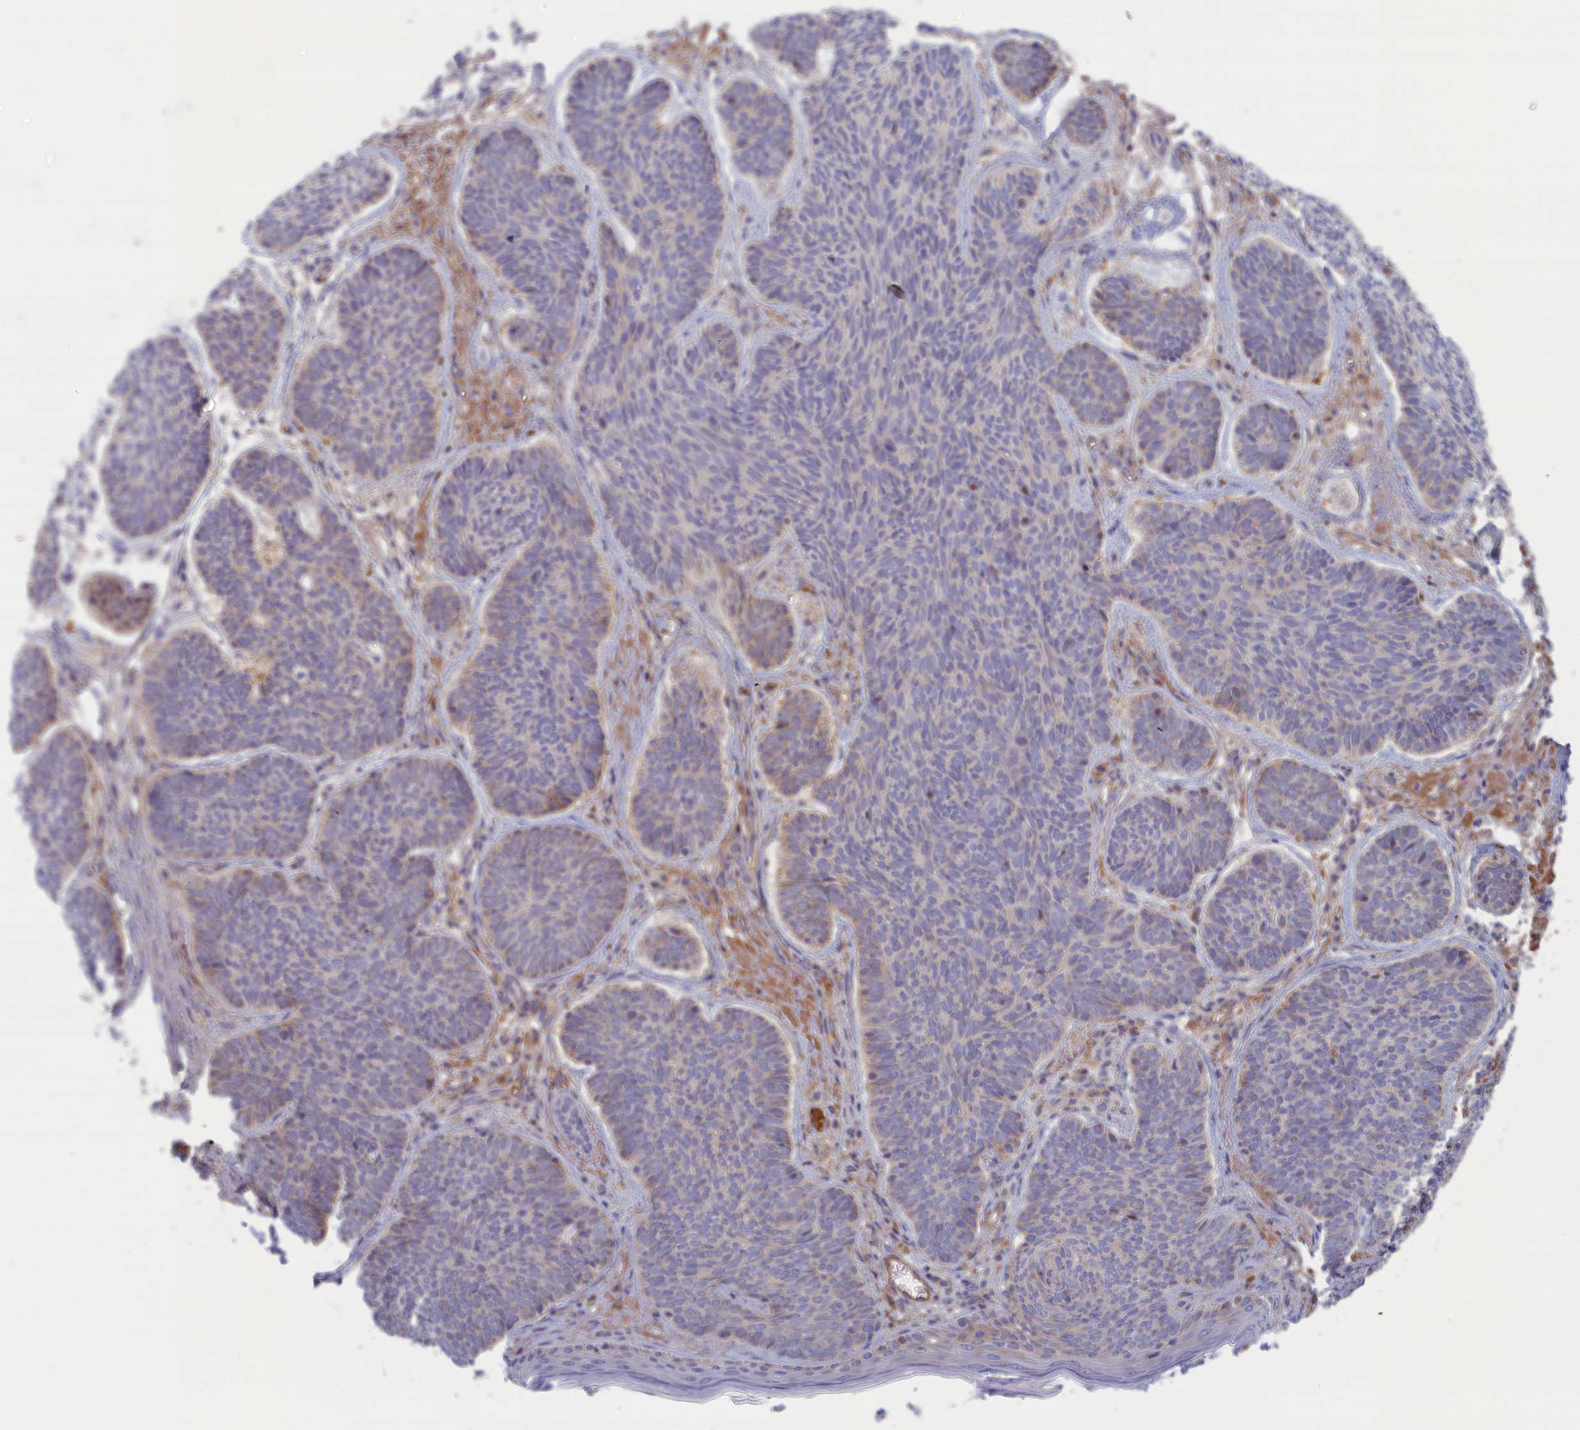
{"staining": {"intensity": "negative", "quantity": "none", "location": "none"}, "tissue": "skin cancer", "cell_type": "Tumor cells", "image_type": "cancer", "snomed": [{"axis": "morphology", "description": "Basal cell carcinoma"}, {"axis": "topography", "description": "Skin"}], "caption": "Skin basal cell carcinoma stained for a protein using immunohistochemistry reveals no staining tumor cells.", "gene": "STX16", "patient": {"sex": "female", "age": 74}}